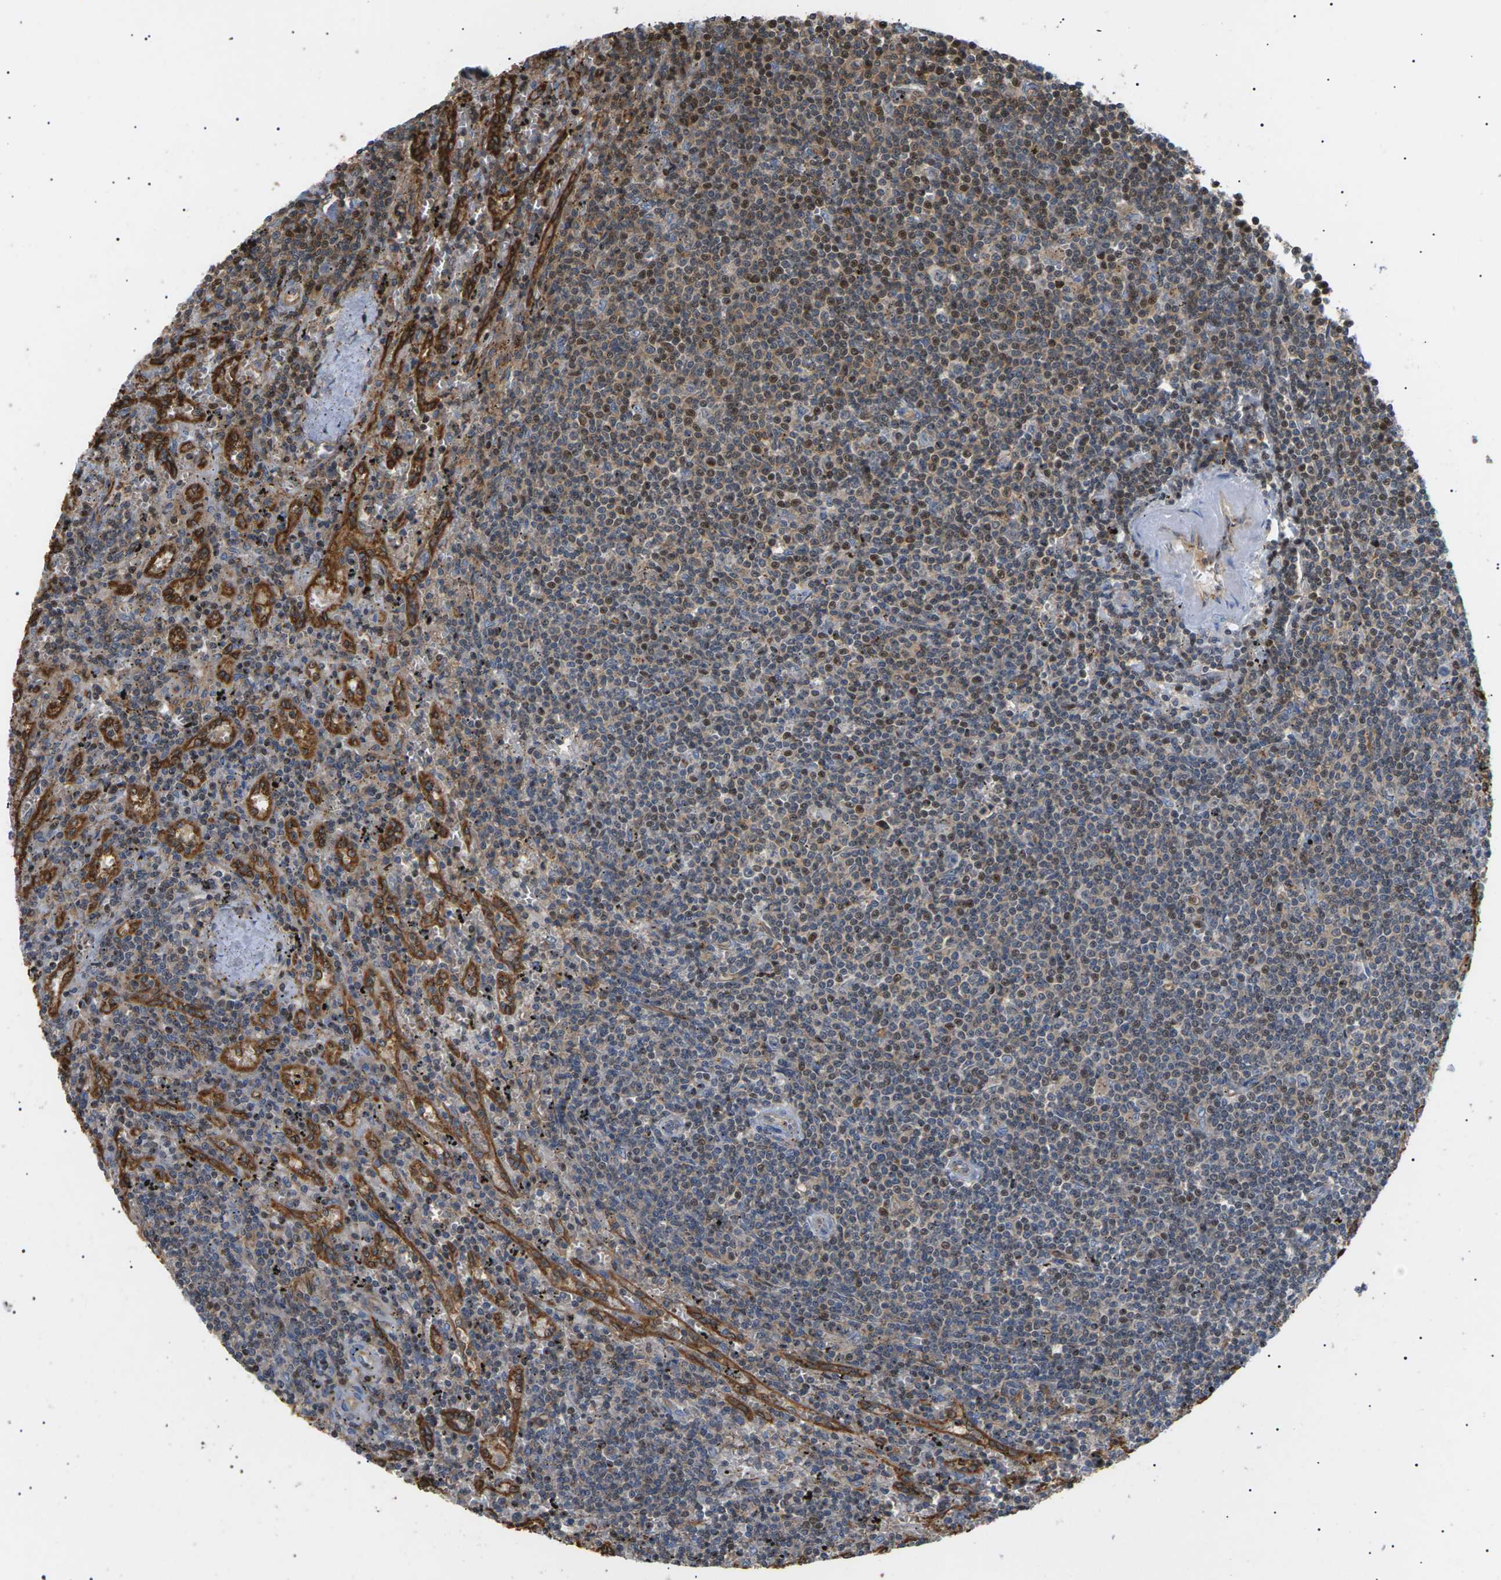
{"staining": {"intensity": "moderate", "quantity": "25%-75%", "location": "nuclear"}, "tissue": "lymphoma", "cell_type": "Tumor cells", "image_type": "cancer", "snomed": [{"axis": "morphology", "description": "Malignant lymphoma, non-Hodgkin's type, Low grade"}, {"axis": "topography", "description": "Spleen"}], "caption": "Protein expression analysis of low-grade malignant lymphoma, non-Hodgkin's type reveals moderate nuclear positivity in approximately 25%-75% of tumor cells. (DAB (3,3'-diaminobenzidine) = brown stain, brightfield microscopy at high magnification).", "gene": "TMTC4", "patient": {"sex": "male", "age": 76}}